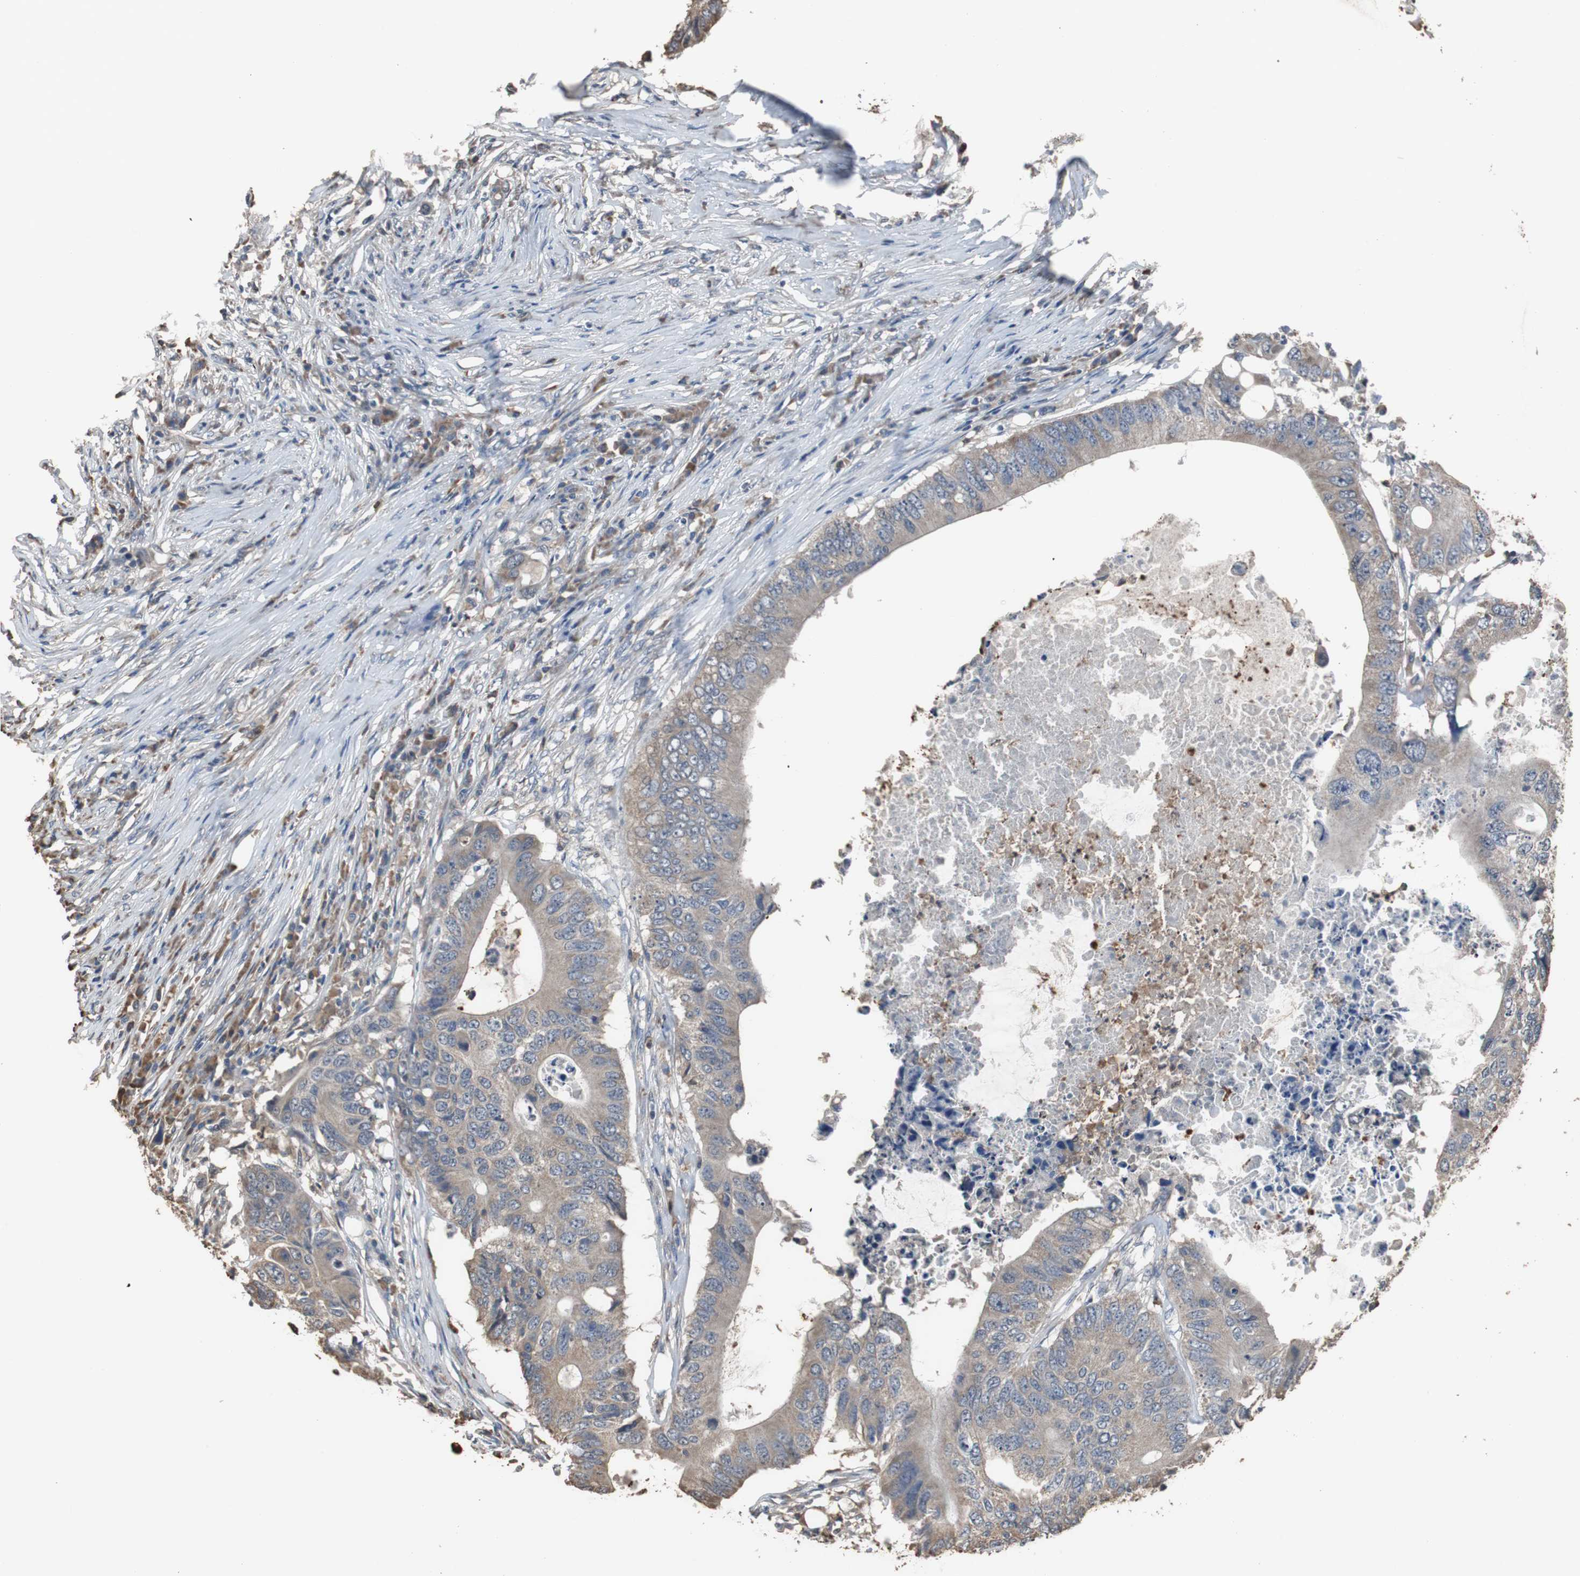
{"staining": {"intensity": "weak", "quantity": ">75%", "location": "cytoplasmic/membranous"}, "tissue": "colorectal cancer", "cell_type": "Tumor cells", "image_type": "cancer", "snomed": [{"axis": "morphology", "description": "Adenocarcinoma, NOS"}, {"axis": "topography", "description": "Colon"}], "caption": "The image reveals a brown stain indicating the presence of a protein in the cytoplasmic/membranous of tumor cells in colorectal adenocarcinoma.", "gene": "SCIMP", "patient": {"sex": "male", "age": 71}}